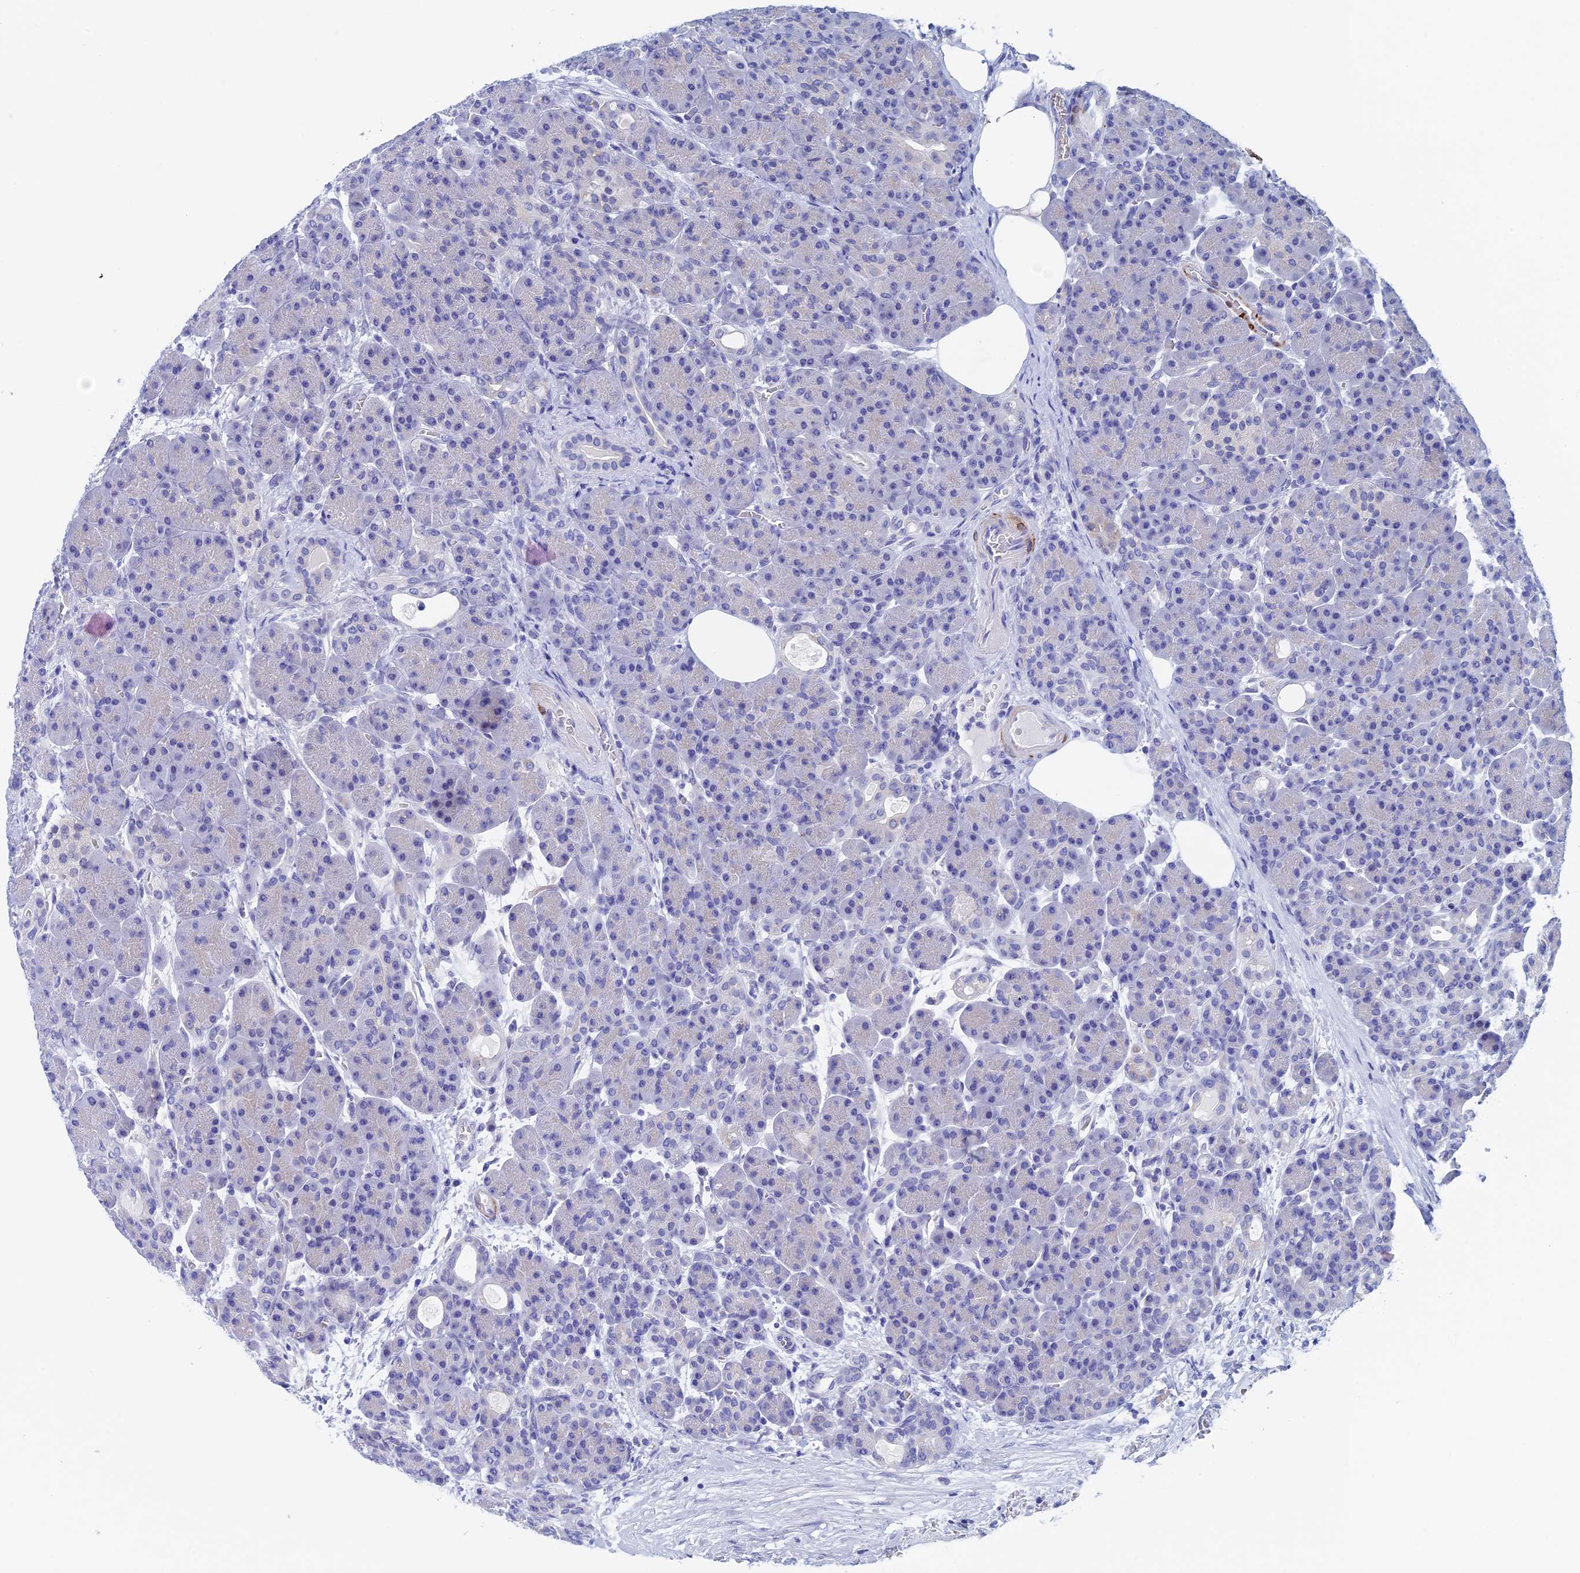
{"staining": {"intensity": "negative", "quantity": "none", "location": "none"}, "tissue": "pancreas", "cell_type": "Exocrine glandular cells", "image_type": "normal", "snomed": [{"axis": "morphology", "description": "Normal tissue, NOS"}, {"axis": "topography", "description": "Pancreas"}], "caption": "Immunohistochemistry micrograph of unremarkable pancreas stained for a protein (brown), which demonstrates no staining in exocrine glandular cells.", "gene": "WDR83", "patient": {"sex": "male", "age": 63}}